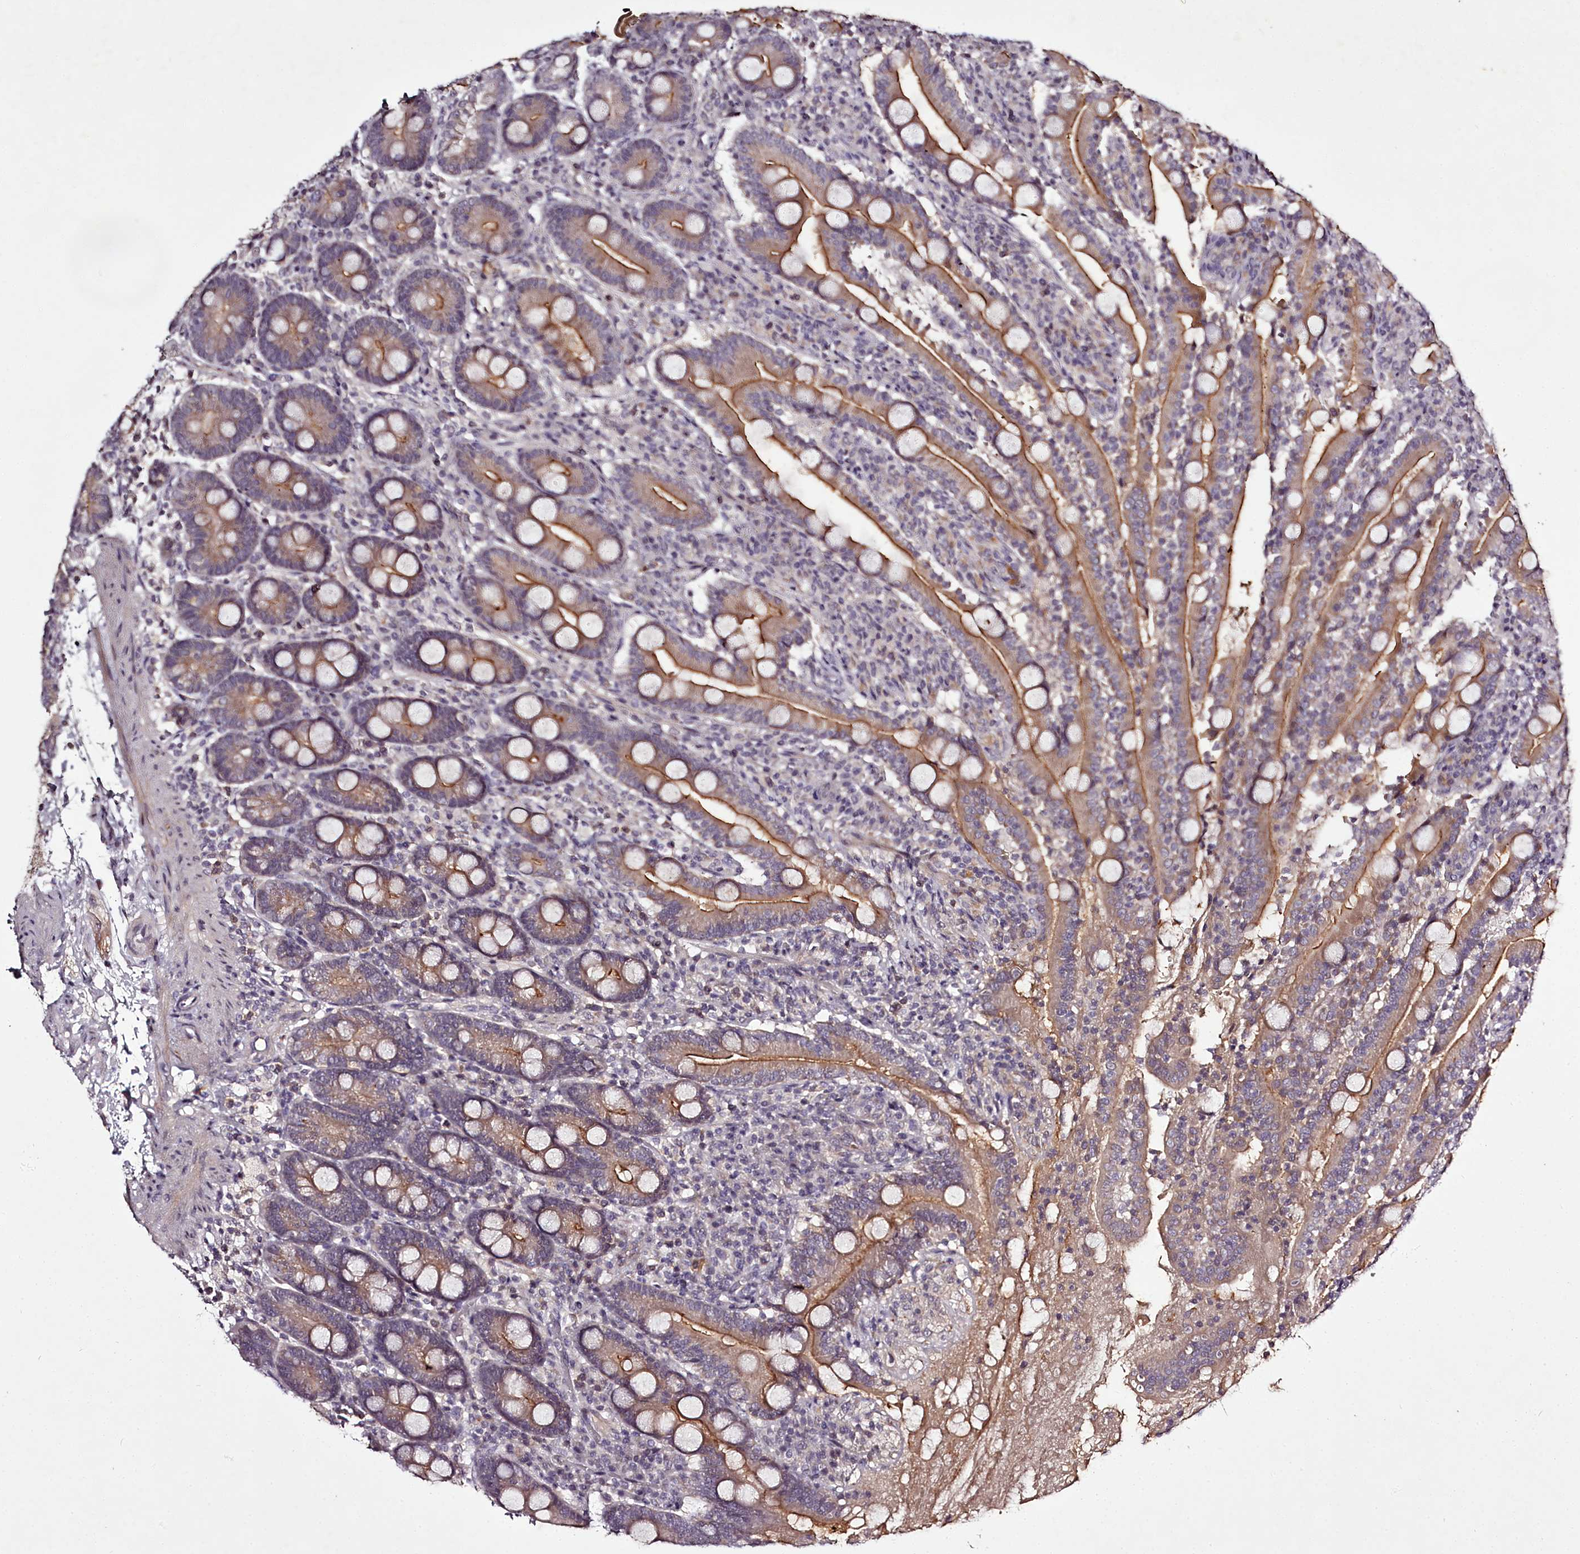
{"staining": {"intensity": "strong", "quantity": "25%-75%", "location": "cytoplasmic/membranous"}, "tissue": "duodenum", "cell_type": "Glandular cells", "image_type": "normal", "snomed": [{"axis": "morphology", "description": "Normal tissue, NOS"}, {"axis": "topography", "description": "Duodenum"}], "caption": "Duodenum was stained to show a protein in brown. There is high levels of strong cytoplasmic/membranous staining in approximately 25%-75% of glandular cells. Immunohistochemistry stains the protein in brown and the nuclei are stained blue.", "gene": "RBMXL2", "patient": {"sex": "male", "age": 35}}